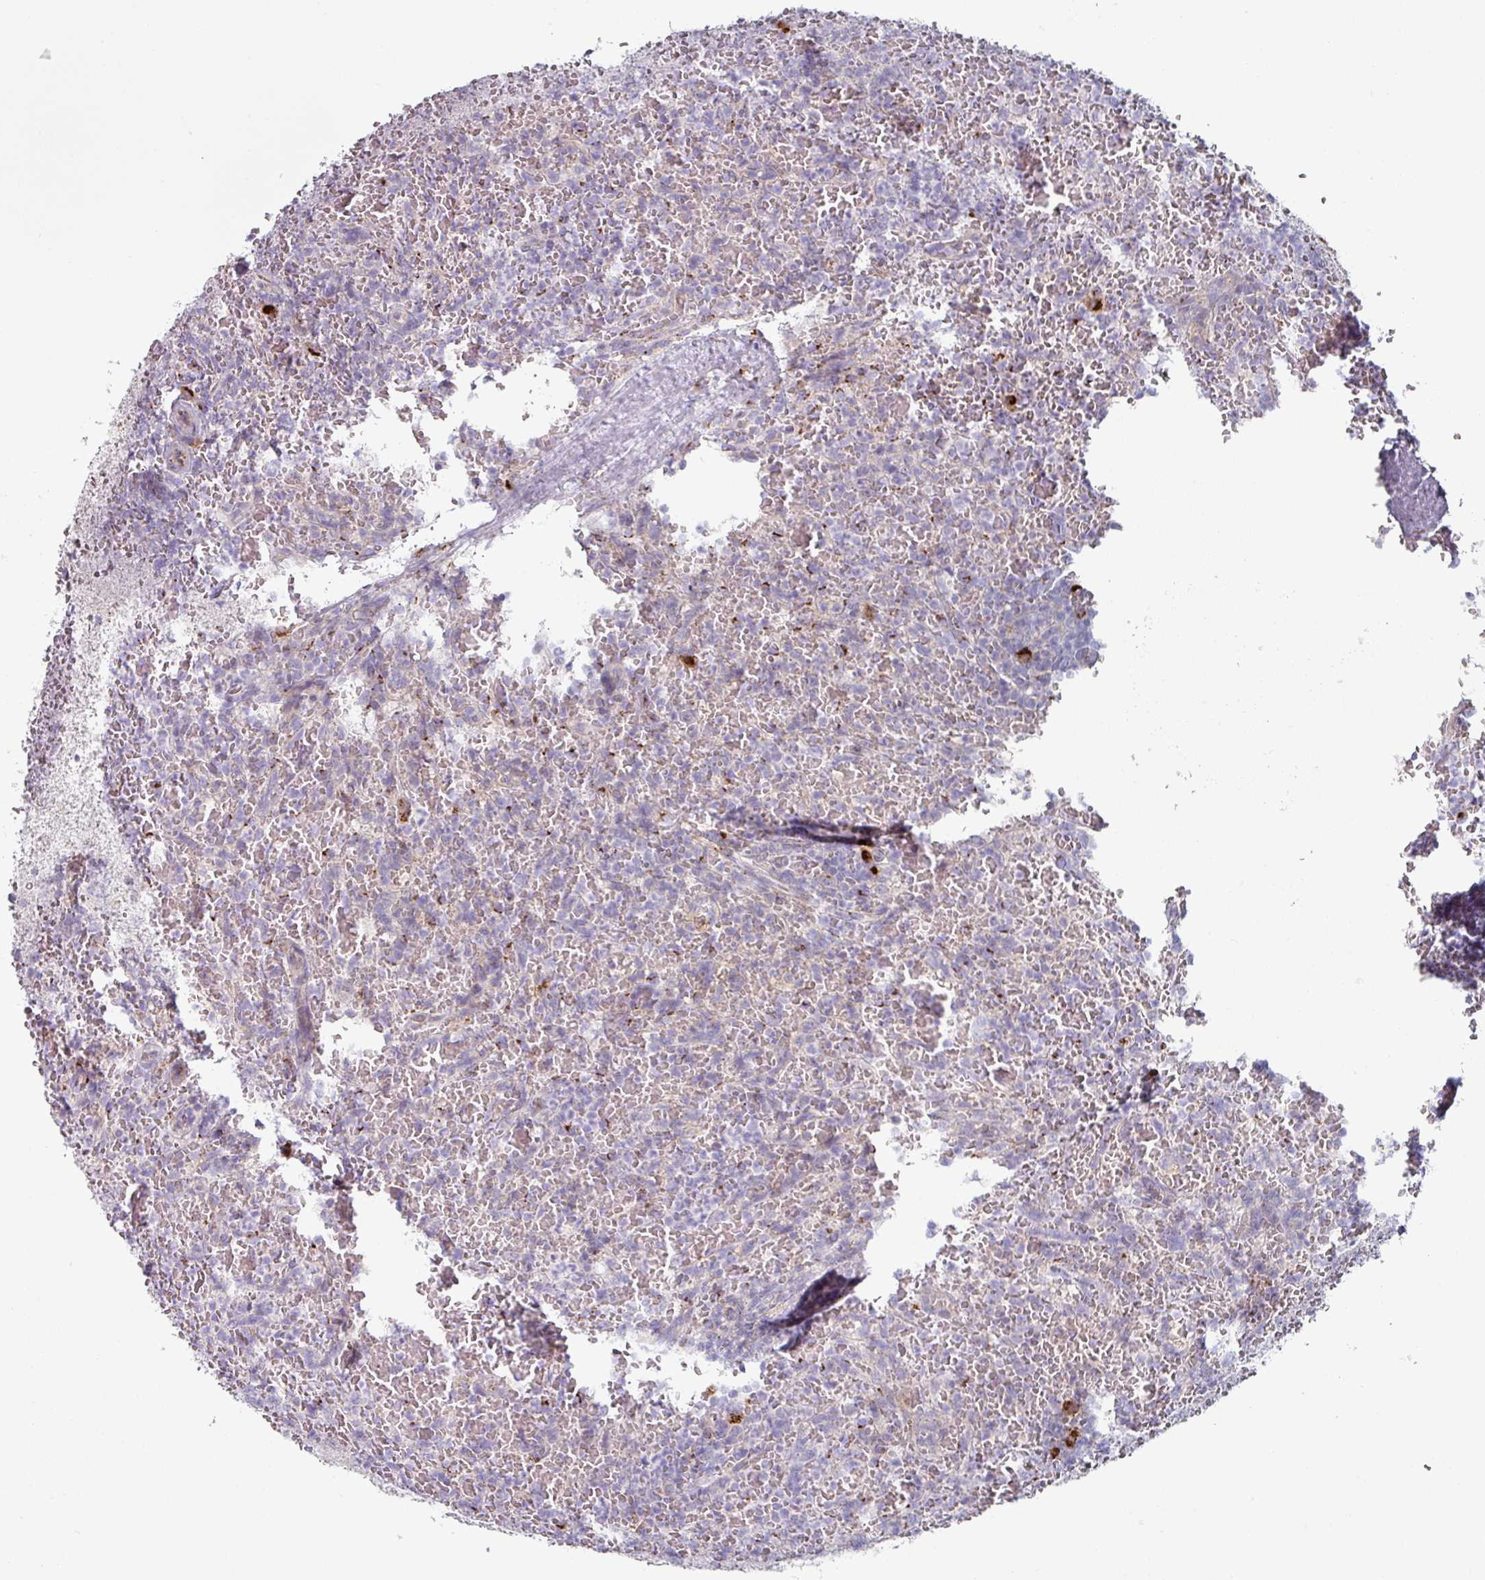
{"staining": {"intensity": "negative", "quantity": "none", "location": "none"}, "tissue": "lymphoma", "cell_type": "Tumor cells", "image_type": "cancer", "snomed": [{"axis": "morphology", "description": "Malignant lymphoma, non-Hodgkin's type, Low grade"}, {"axis": "topography", "description": "Spleen"}], "caption": "The photomicrograph shows no staining of tumor cells in malignant lymphoma, non-Hodgkin's type (low-grade).", "gene": "CCDC85B", "patient": {"sex": "female", "age": 64}}